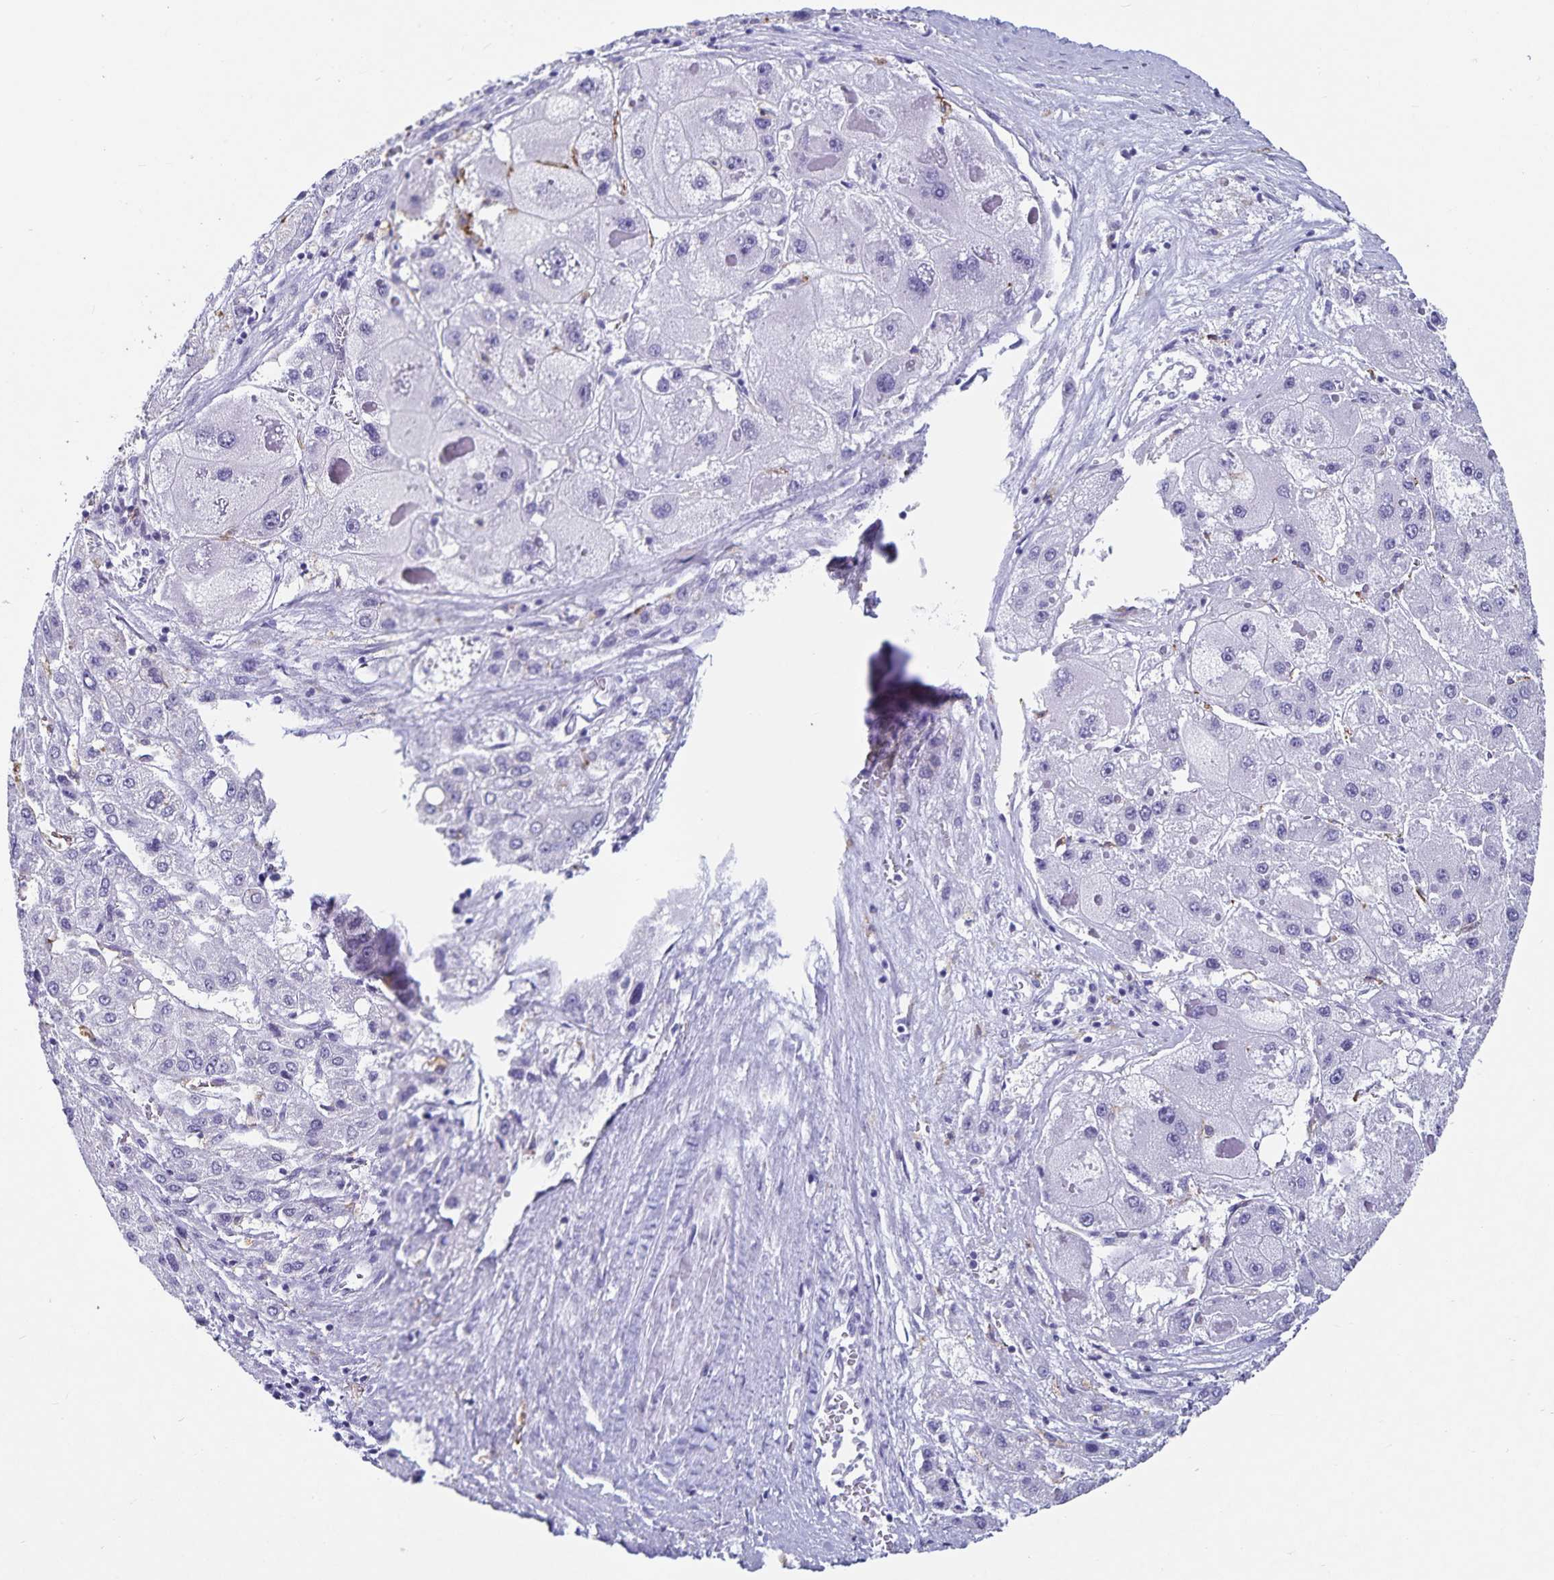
{"staining": {"intensity": "negative", "quantity": "none", "location": "none"}, "tissue": "liver cancer", "cell_type": "Tumor cells", "image_type": "cancer", "snomed": [{"axis": "morphology", "description": "Carcinoma, Hepatocellular, NOS"}, {"axis": "topography", "description": "Liver"}], "caption": "A photomicrograph of human liver cancer (hepatocellular carcinoma) is negative for staining in tumor cells.", "gene": "PLAC1", "patient": {"sex": "female", "age": 73}}